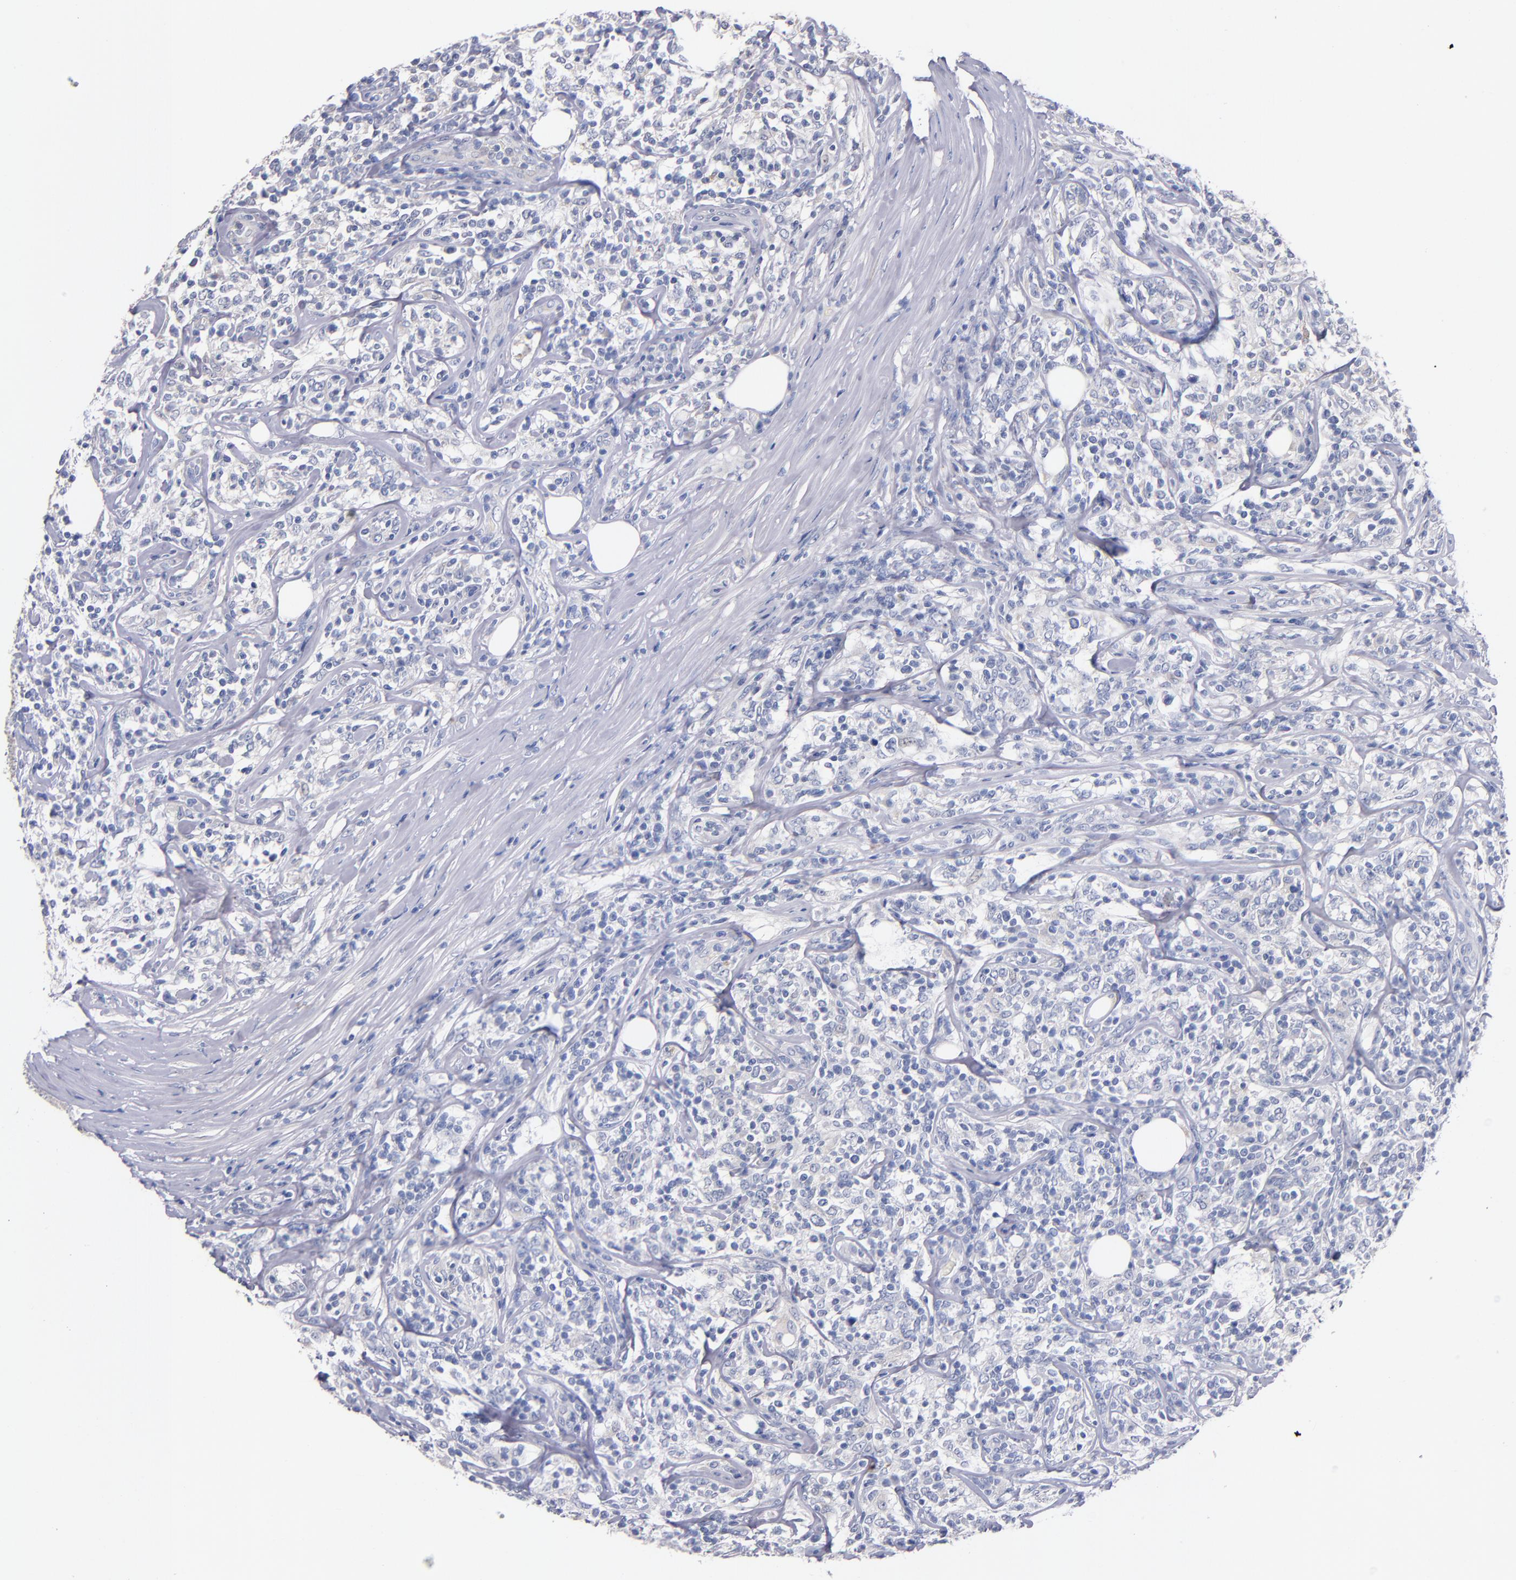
{"staining": {"intensity": "negative", "quantity": "none", "location": "none"}, "tissue": "lymphoma", "cell_type": "Tumor cells", "image_type": "cancer", "snomed": [{"axis": "morphology", "description": "Malignant lymphoma, non-Hodgkin's type, High grade"}, {"axis": "topography", "description": "Lymph node"}], "caption": "DAB immunohistochemical staining of lymphoma reveals no significant expression in tumor cells.", "gene": "CNTNAP2", "patient": {"sex": "female", "age": 84}}